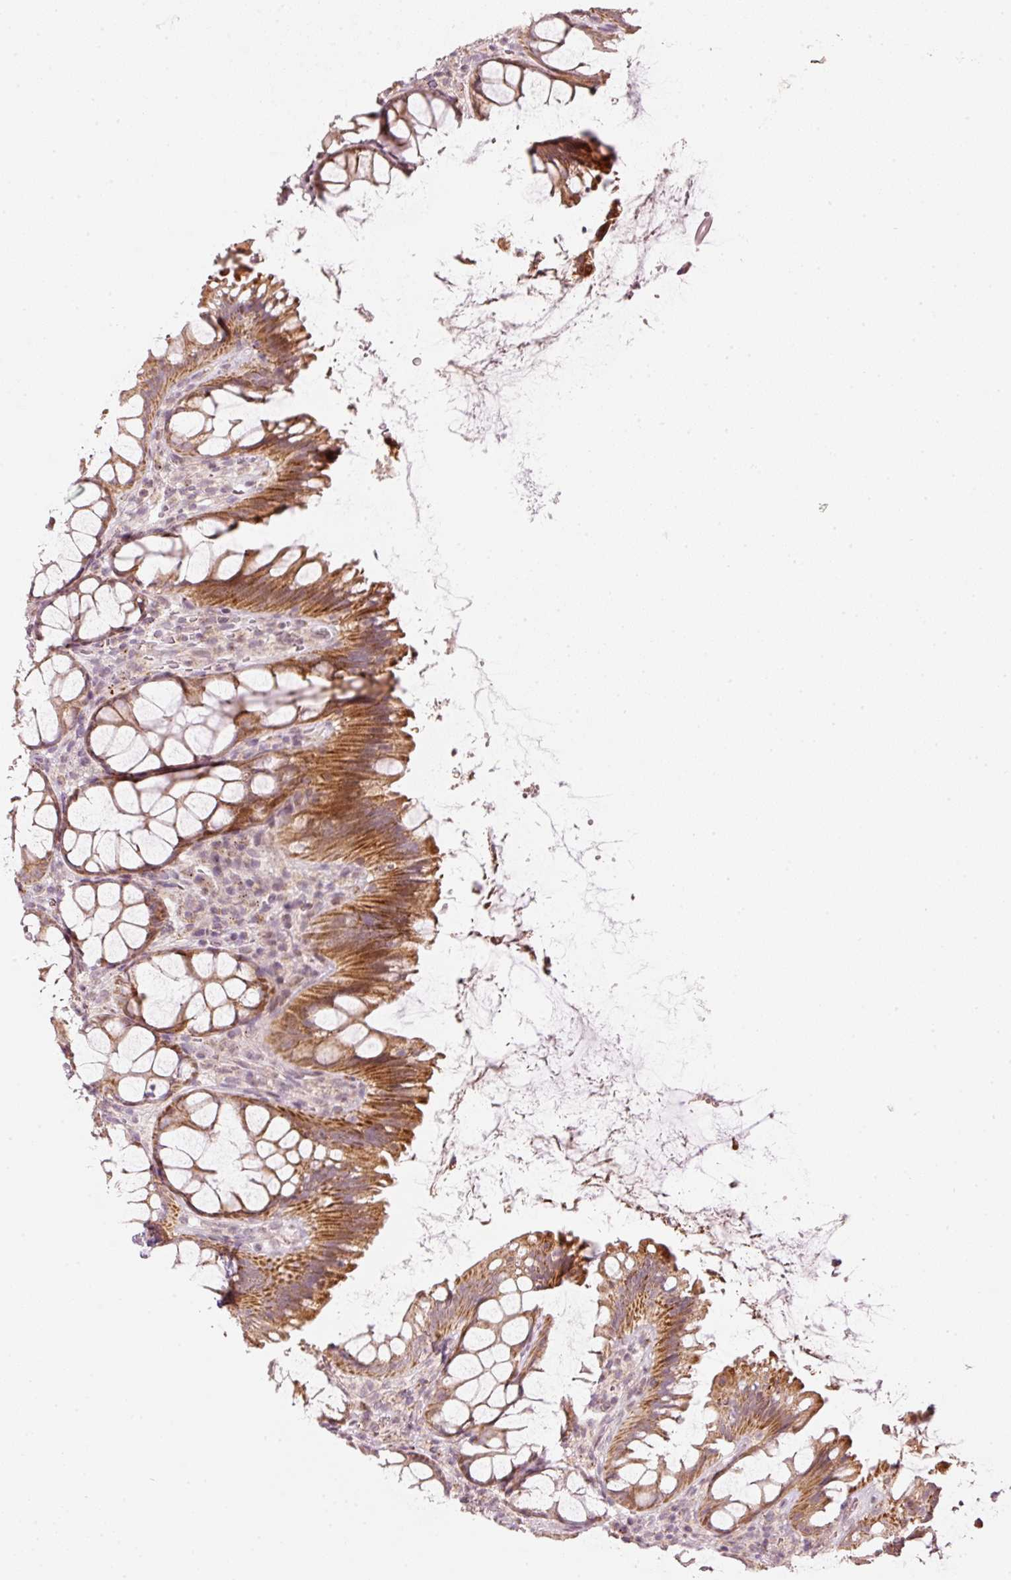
{"staining": {"intensity": "strong", "quantity": ">75%", "location": "cytoplasmic/membranous"}, "tissue": "rectum", "cell_type": "Glandular cells", "image_type": "normal", "snomed": [{"axis": "morphology", "description": "Normal tissue, NOS"}, {"axis": "topography", "description": "Rectum"}], "caption": "Brown immunohistochemical staining in normal human rectum exhibits strong cytoplasmic/membranous expression in approximately >75% of glandular cells. (Stains: DAB in brown, nuclei in blue, Microscopy: brightfield microscopy at high magnification).", "gene": "TOB2", "patient": {"sex": "female", "age": 67}}